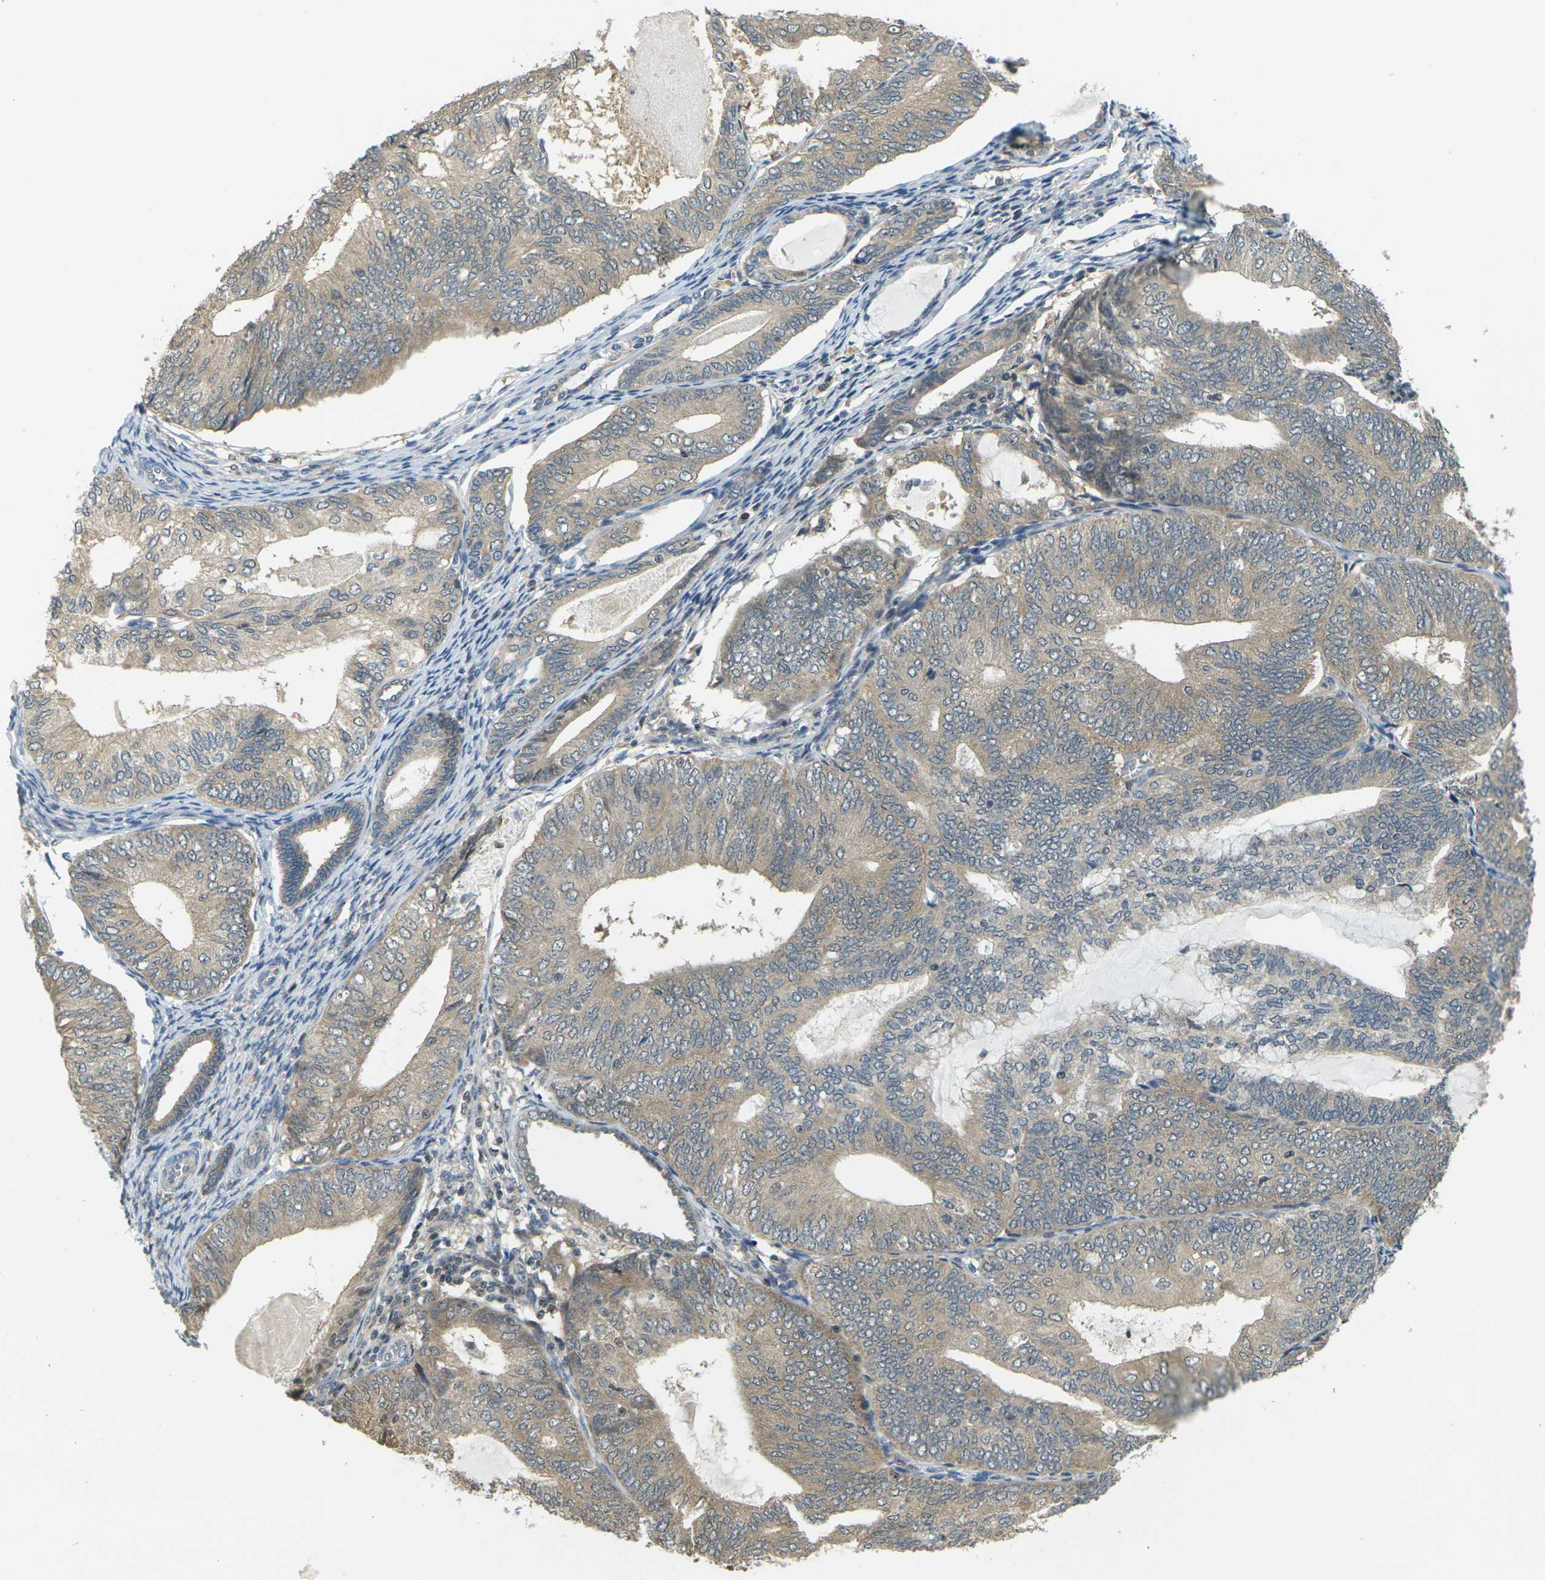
{"staining": {"intensity": "moderate", "quantity": ">75%", "location": "cytoplasmic/membranous"}, "tissue": "endometrial cancer", "cell_type": "Tumor cells", "image_type": "cancer", "snomed": [{"axis": "morphology", "description": "Adenocarcinoma, NOS"}, {"axis": "topography", "description": "Endometrium"}], "caption": "Human endometrial cancer (adenocarcinoma) stained with a brown dye shows moderate cytoplasmic/membranous positive expression in about >75% of tumor cells.", "gene": "KLHL8", "patient": {"sex": "female", "age": 81}}